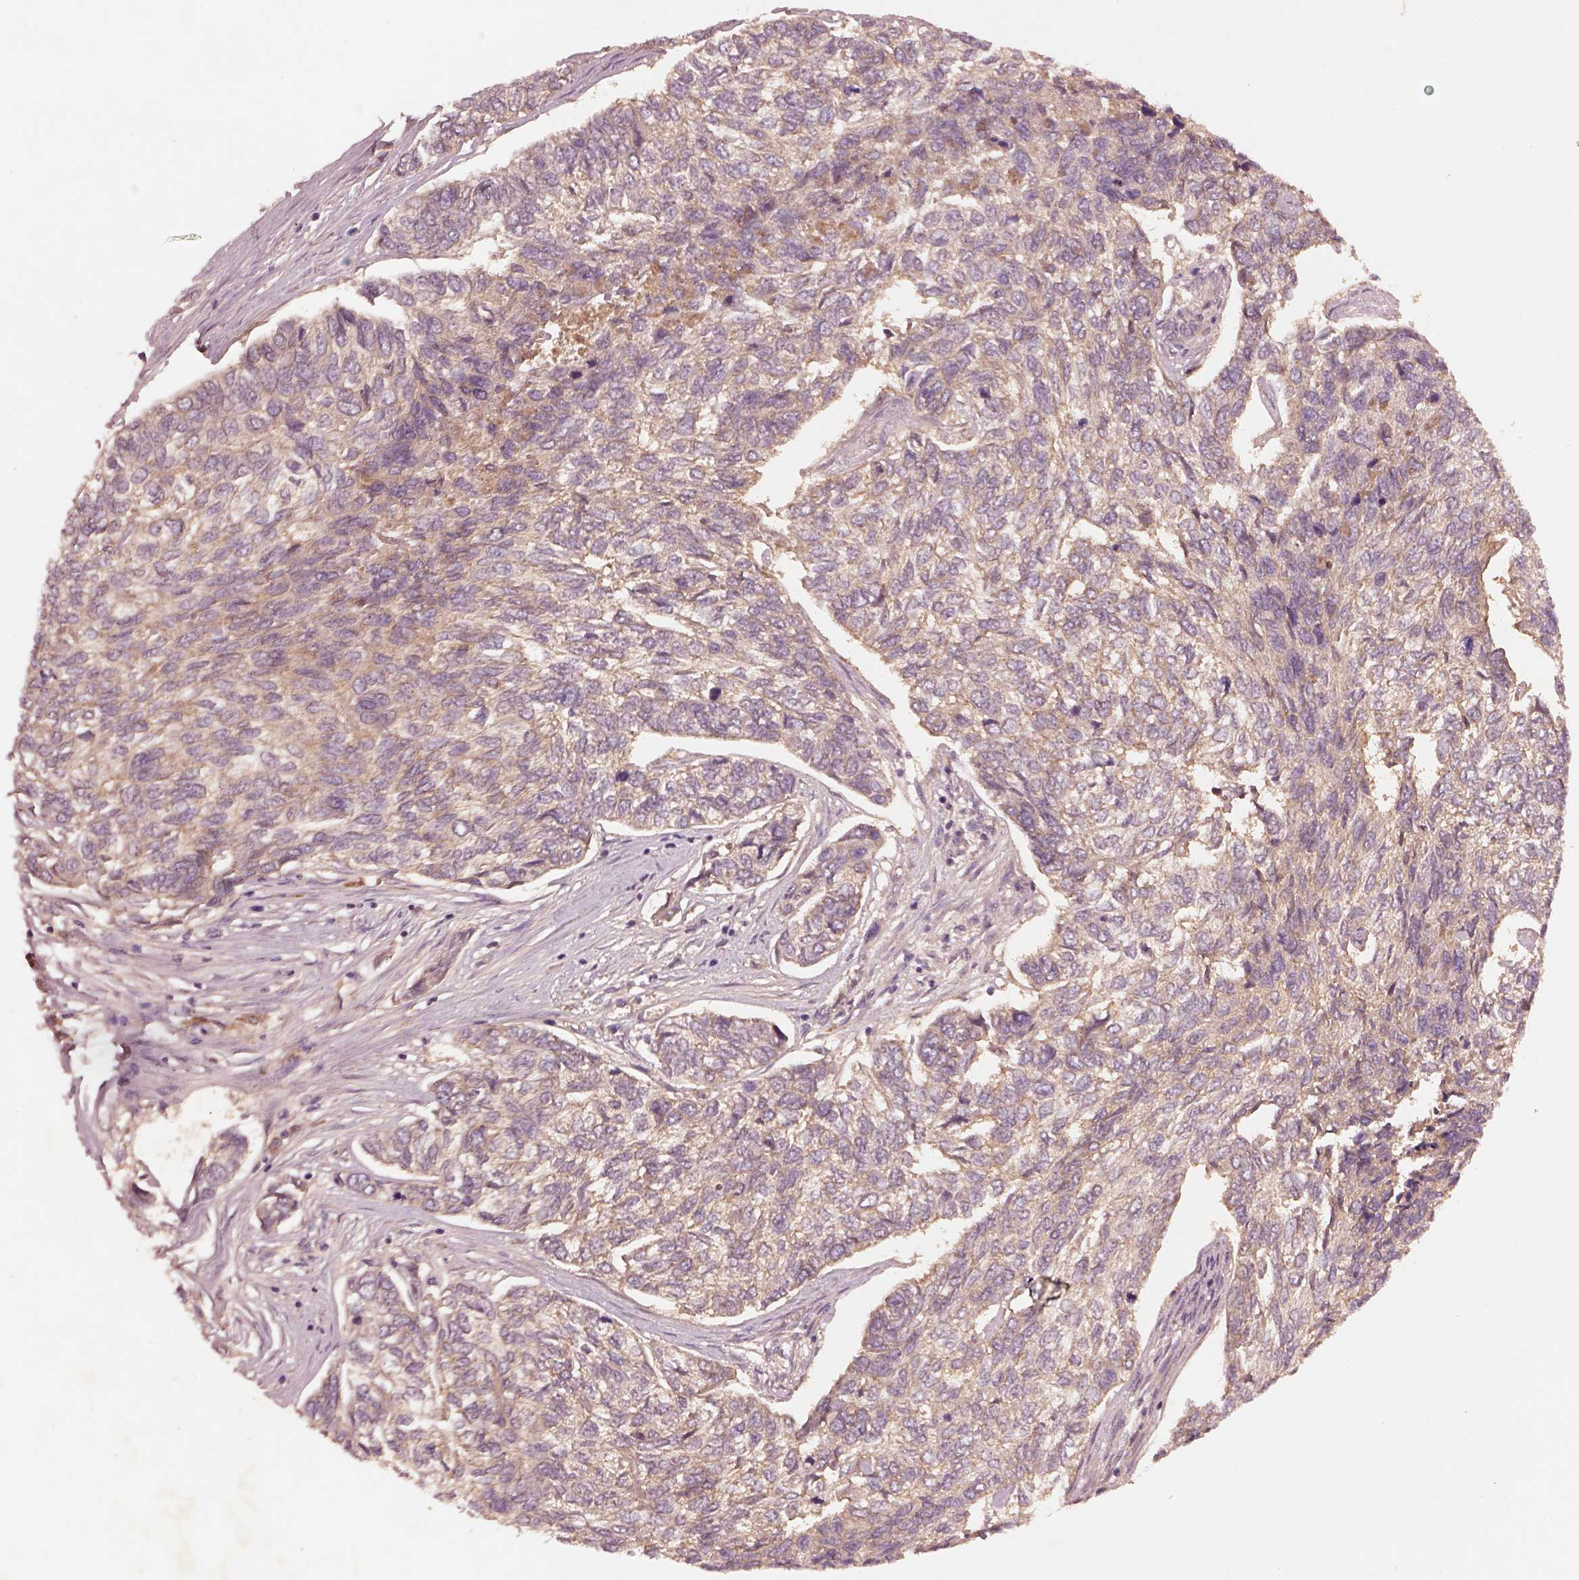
{"staining": {"intensity": "weak", "quantity": ">75%", "location": "cytoplasmic/membranous"}, "tissue": "skin cancer", "cell_type": "Tumor cells", "image_type": "cancer", "snomed": [{"axis": "morphology", "description": "Basal cell carcinoma"}, {"axis": "topography", "description": "Skin"}], "caption": "Tumor cells display low levels of weak cytoplasmic/membranous expression in approximately >75% of cells in human skin cancer.", "gene": "FAM234A", "patient": {"sex": "female", "age": 65}}